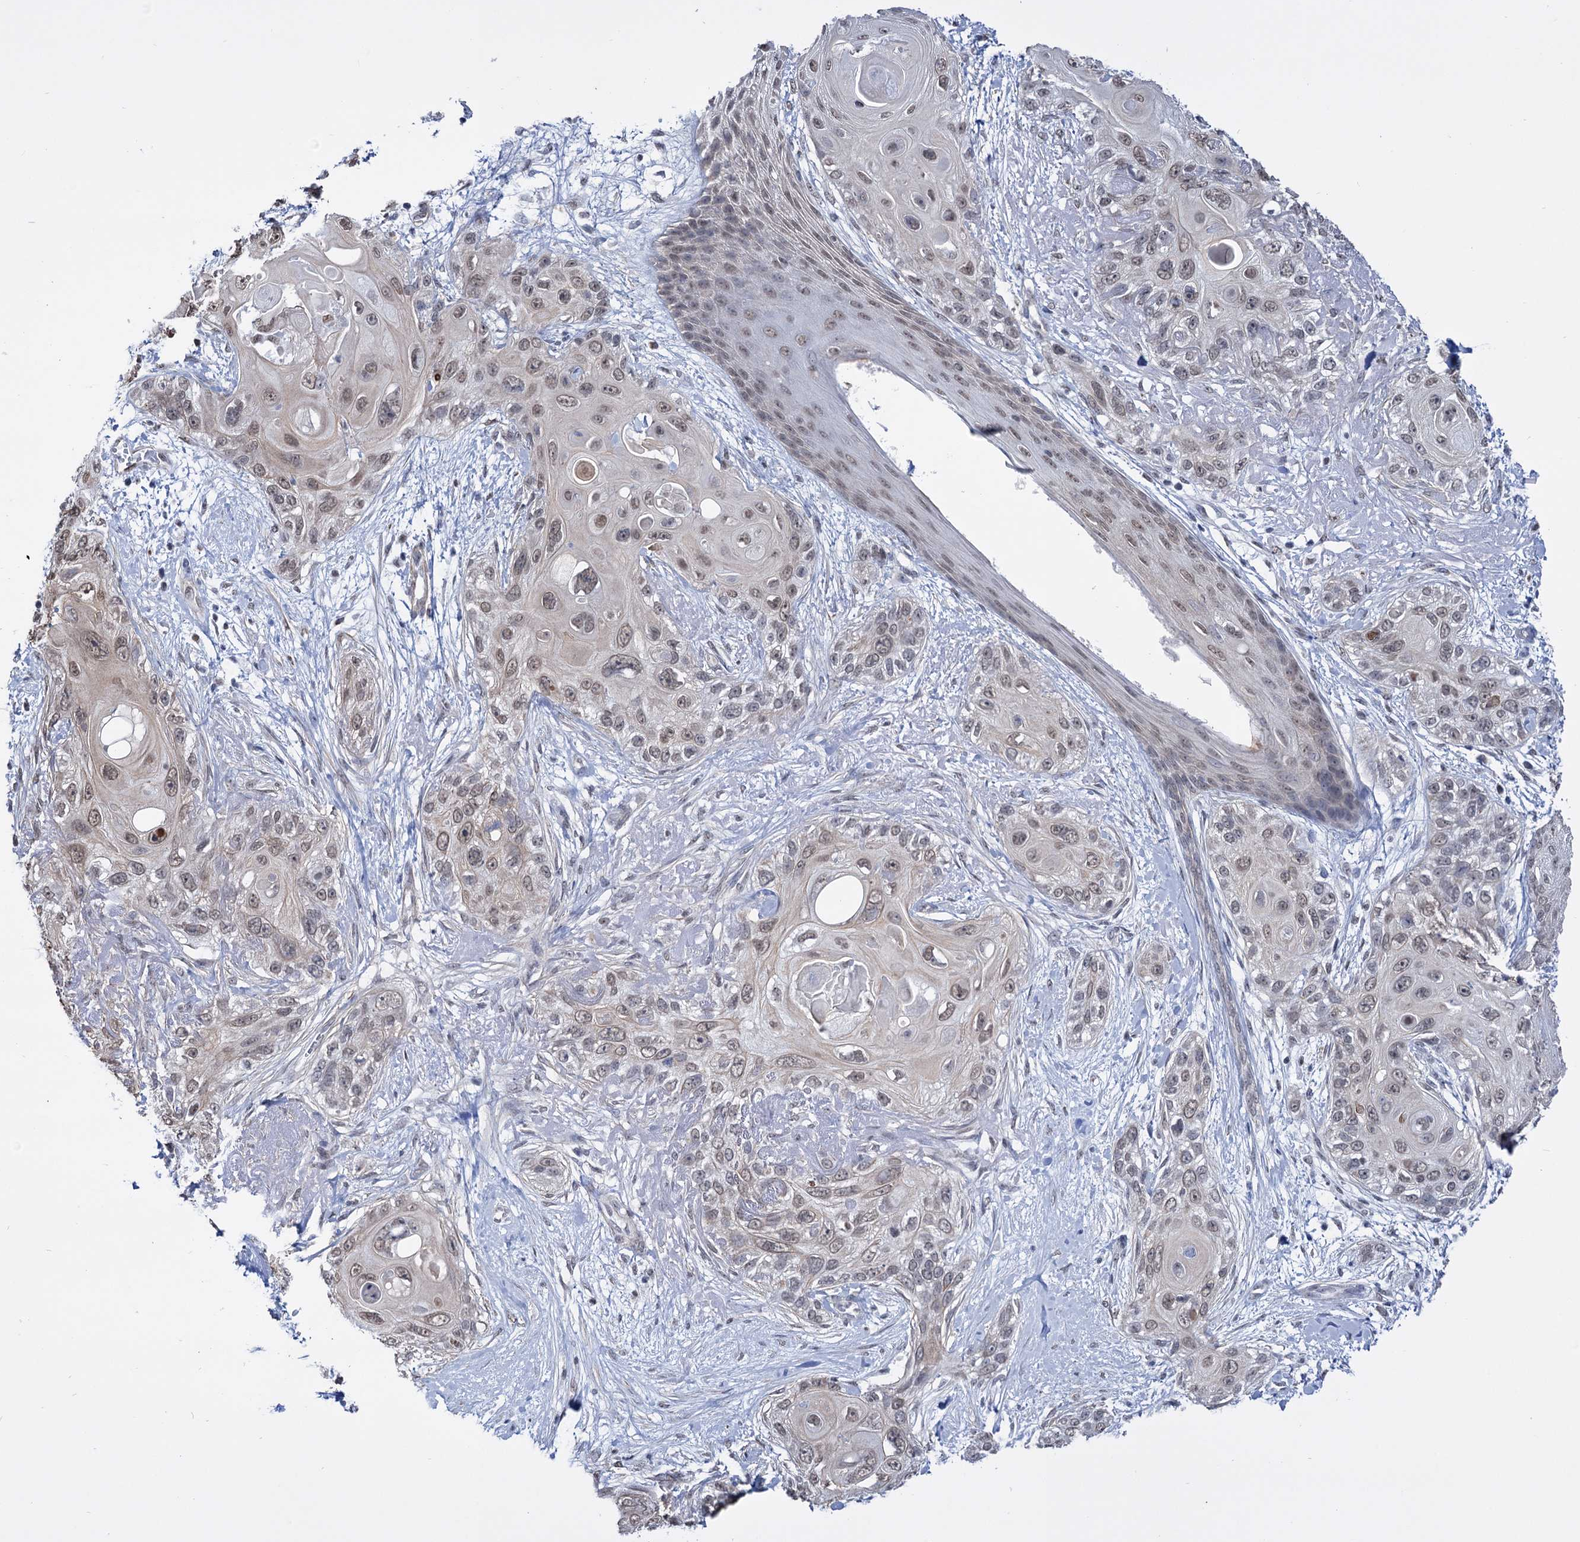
{"staining": {"intensity": "weak", "quantity": ">75%", "location": "nuclear"}, "tissue": "skin cancer", "cell_type": "Tumor cells", "image_type": "cancer", "snomed": [{"axis": "morphology", "description": "Normal tissue, NOS"}, {"axis": "morphology", "description": "Squamous cell carcinoma, NOS"}, {"axis": "topography", "description": "Skin"}], "caption": "IHC histopathology image of neoplastic tissue: skin cancer stained using immunohistochemistry (IHC) demonstrates low levels of weak protein expression localized specifically in the nuclear of tumor cells, appearing as a nuclear brown color.", "gene": "ABHD10", "patient": {"sex": "male", "age": 72}}